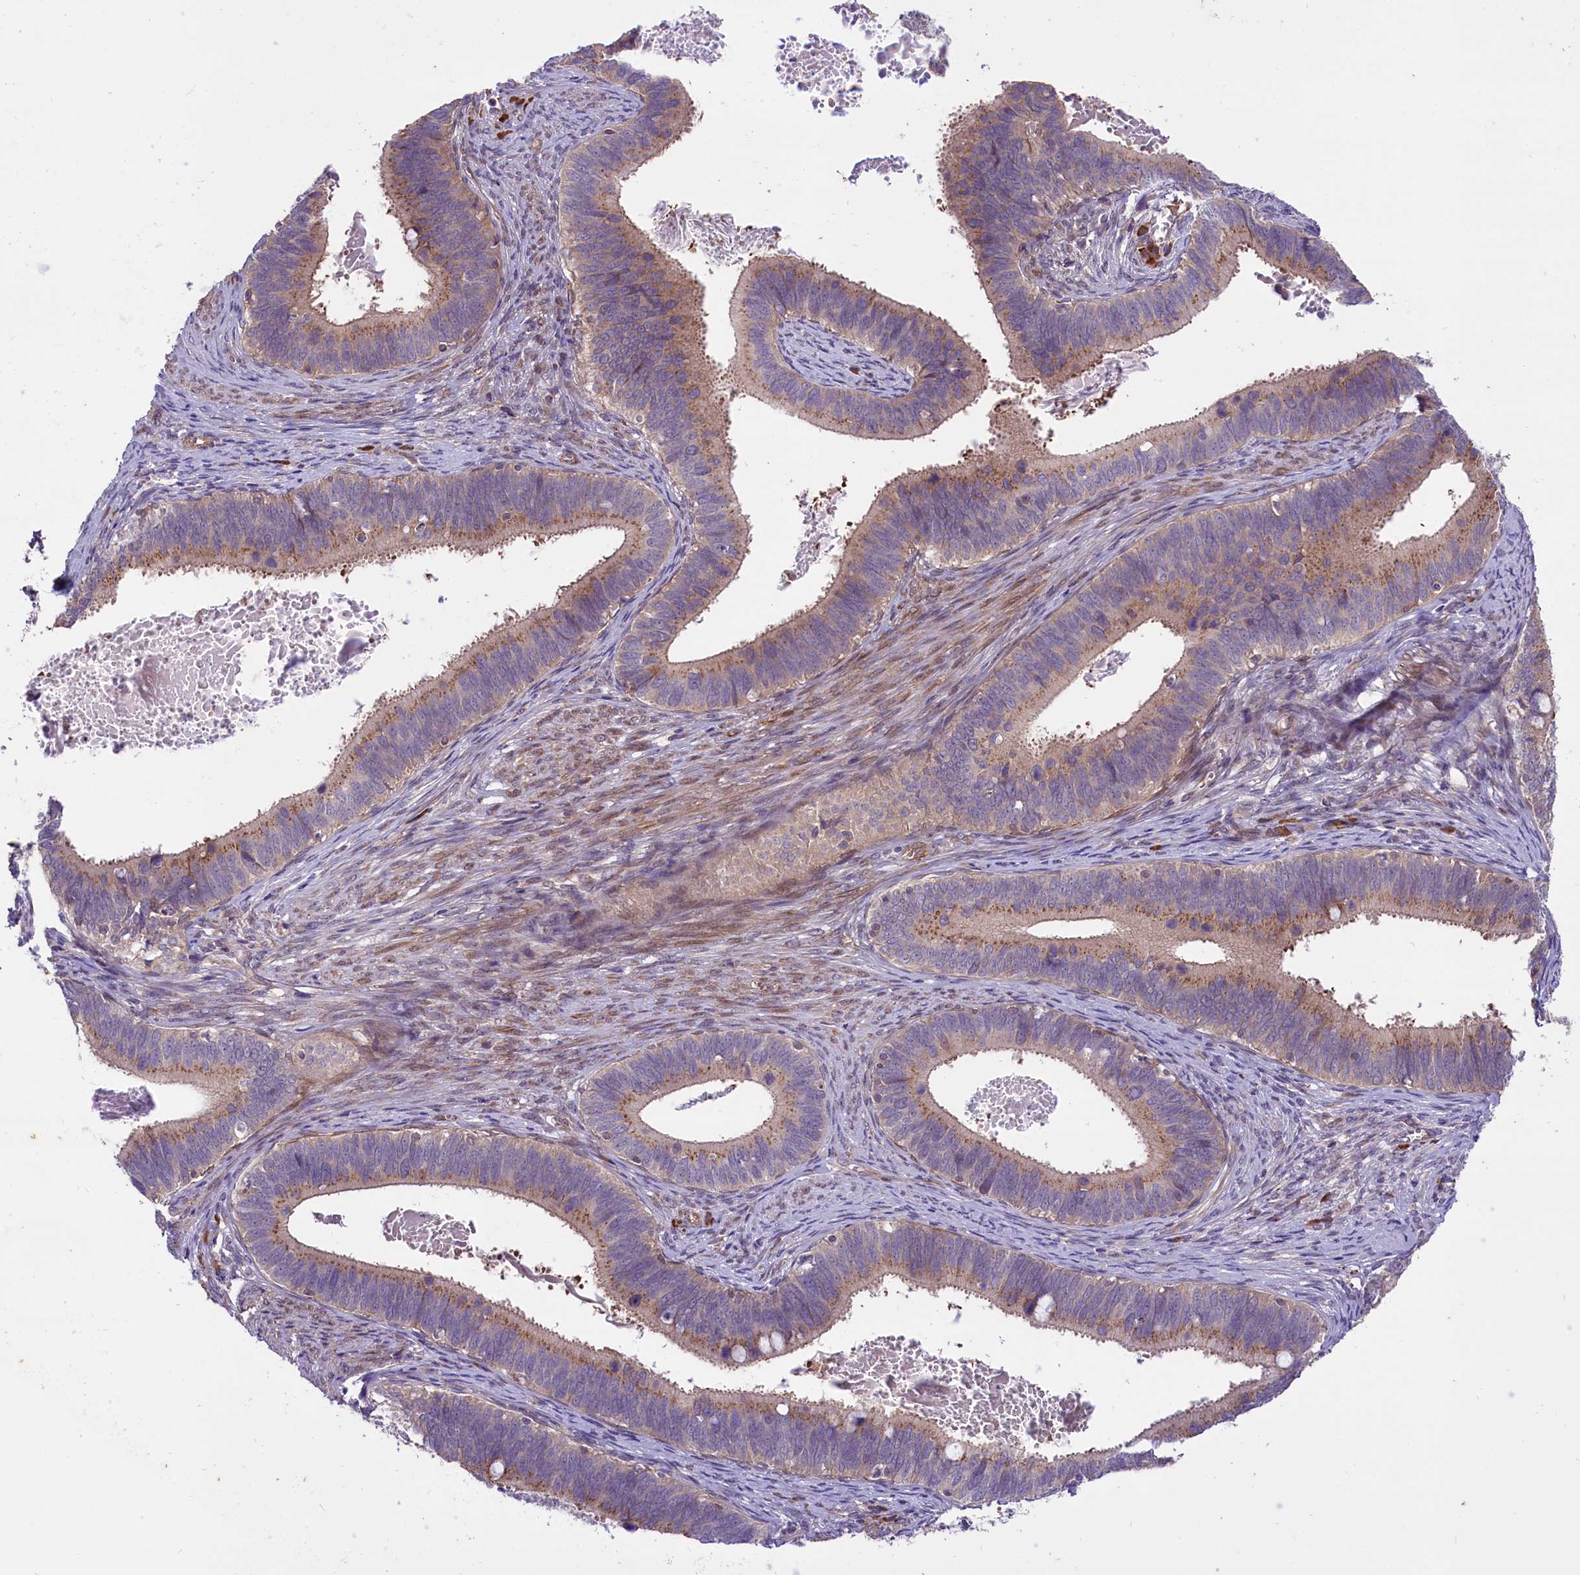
{"staining": {"intensity": "moderate", "quantity": "25%-75%", "location": "cytoplasmic/membranous"}, "tissue": "cervical cancer", "cell_type": "Tumor cells", "image_type": "cancer", "snomed": [{"axis": "morphology", "description": "Adenocarcinoma, NOS"}, {"axis": "topography", "description": "Cervix"}], "caption": "This is an image of immunohistochemistry (IHC) staining of adenocarcinoma (cervical), which shows moderate staining in the cytoplasmic/membranous of tumor cells.", "gene": "HDAC5", "patient": {"sex": "female", "age": 42}}